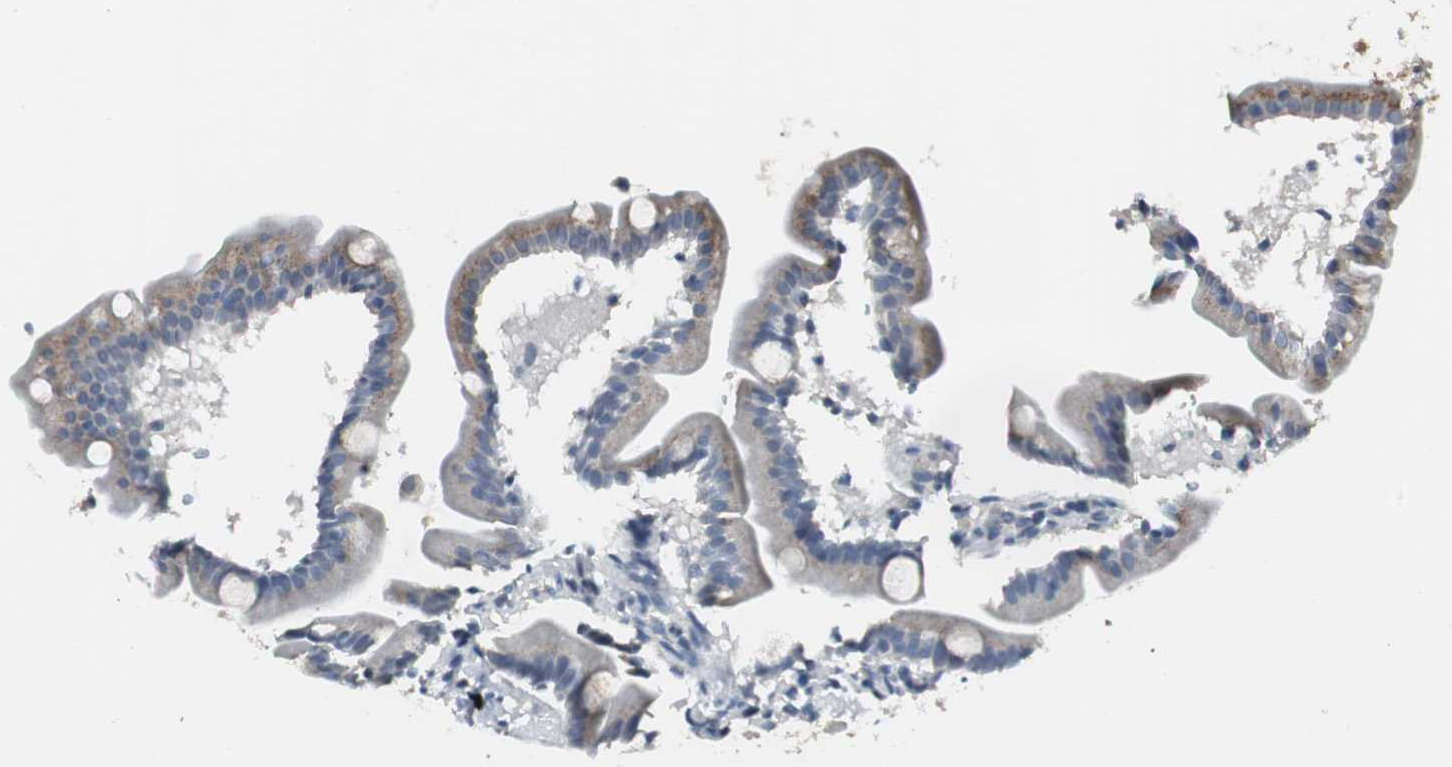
{"staining": {"intensity": "moderate", "quantity": "<25%", "location": "cytoplasmic/membranous"}, "tissue": "duodenum", "cell_type": "Glandular cells", "image_type": "normal", "snomed": [{"axis": "morphology", "description": "Normal tissue, NOS"}, {"axis": "topography", "description": "Duodenum"}], "caption": "Brown immunohistochemical staining in unremarkable human duodenum displays moderate cytoplasmic/membranous expression in approximately <25% of glandular cells. (DAB IHC with brightfield microscopy, high magnification).", "gene": "SOX30", "patient": {"sex": "male", "age": 54}}